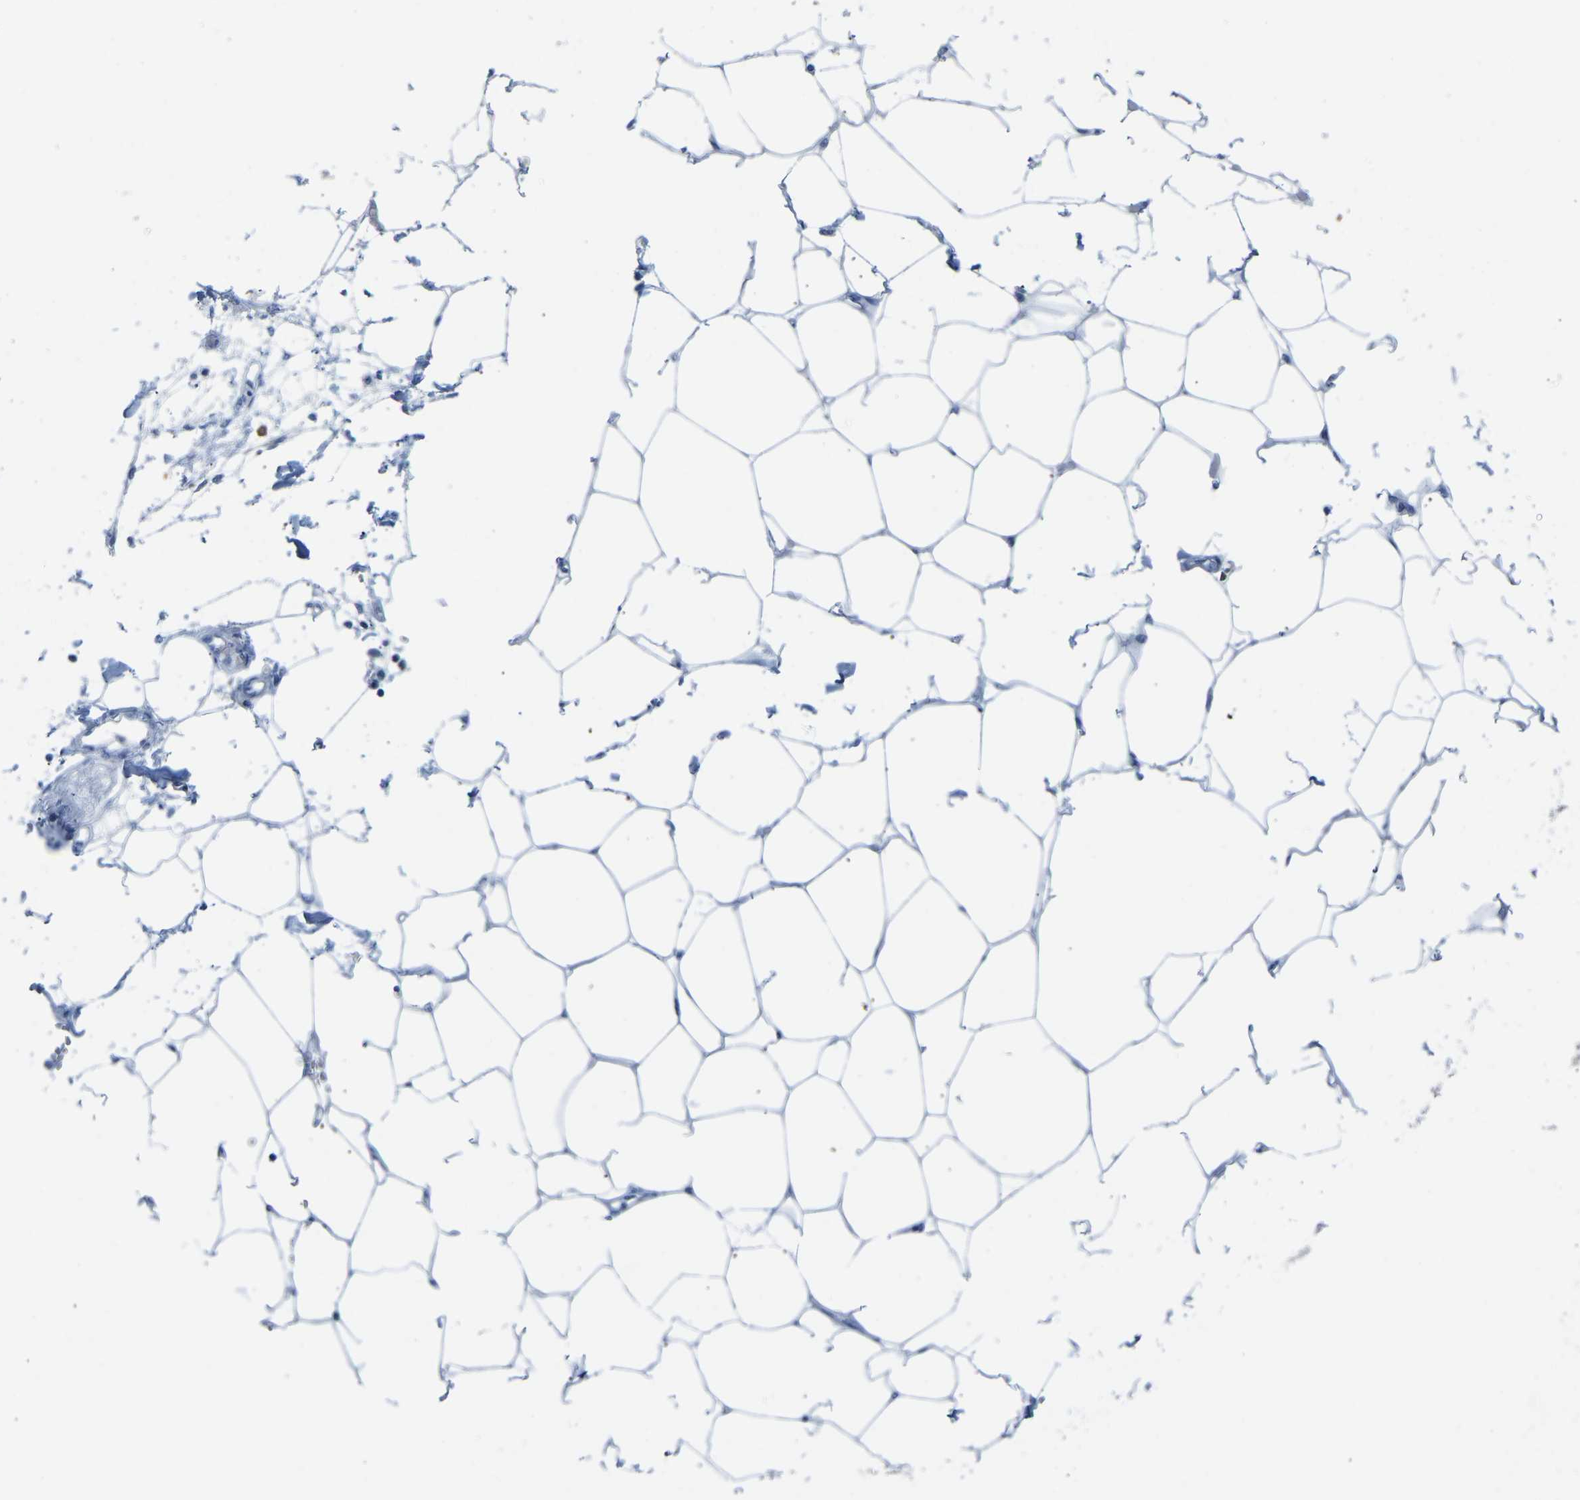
{"staining": {"intensity": "negative", "quantity": "none", "location": "none"}, "tissue": "adipose tissue", "cell_type": "Adipocytes", "image_type": "normal", "snomed": [{"axis": "morphology", "description": "Normal tissue, NOS"}, {"axis": "morphology", "description": "Adenocarcinoma, NOS"}, {"axis": "topography", "description": "Colon"}, {"axis": "topography", "description": "Peripheral nerve tissue"}], "caption": "This micrograph is of unremarkable adipose tissue stained with IHC to label a protein in brown with the nuclei are counter-stained blue. There is no staining in adipocytes. The staining is performed using DAB brown chromogen with nuclei counter-stained in using hematoxylin.", "gene": "VRK1", "patient": {"sex": "male", "age": 14}}